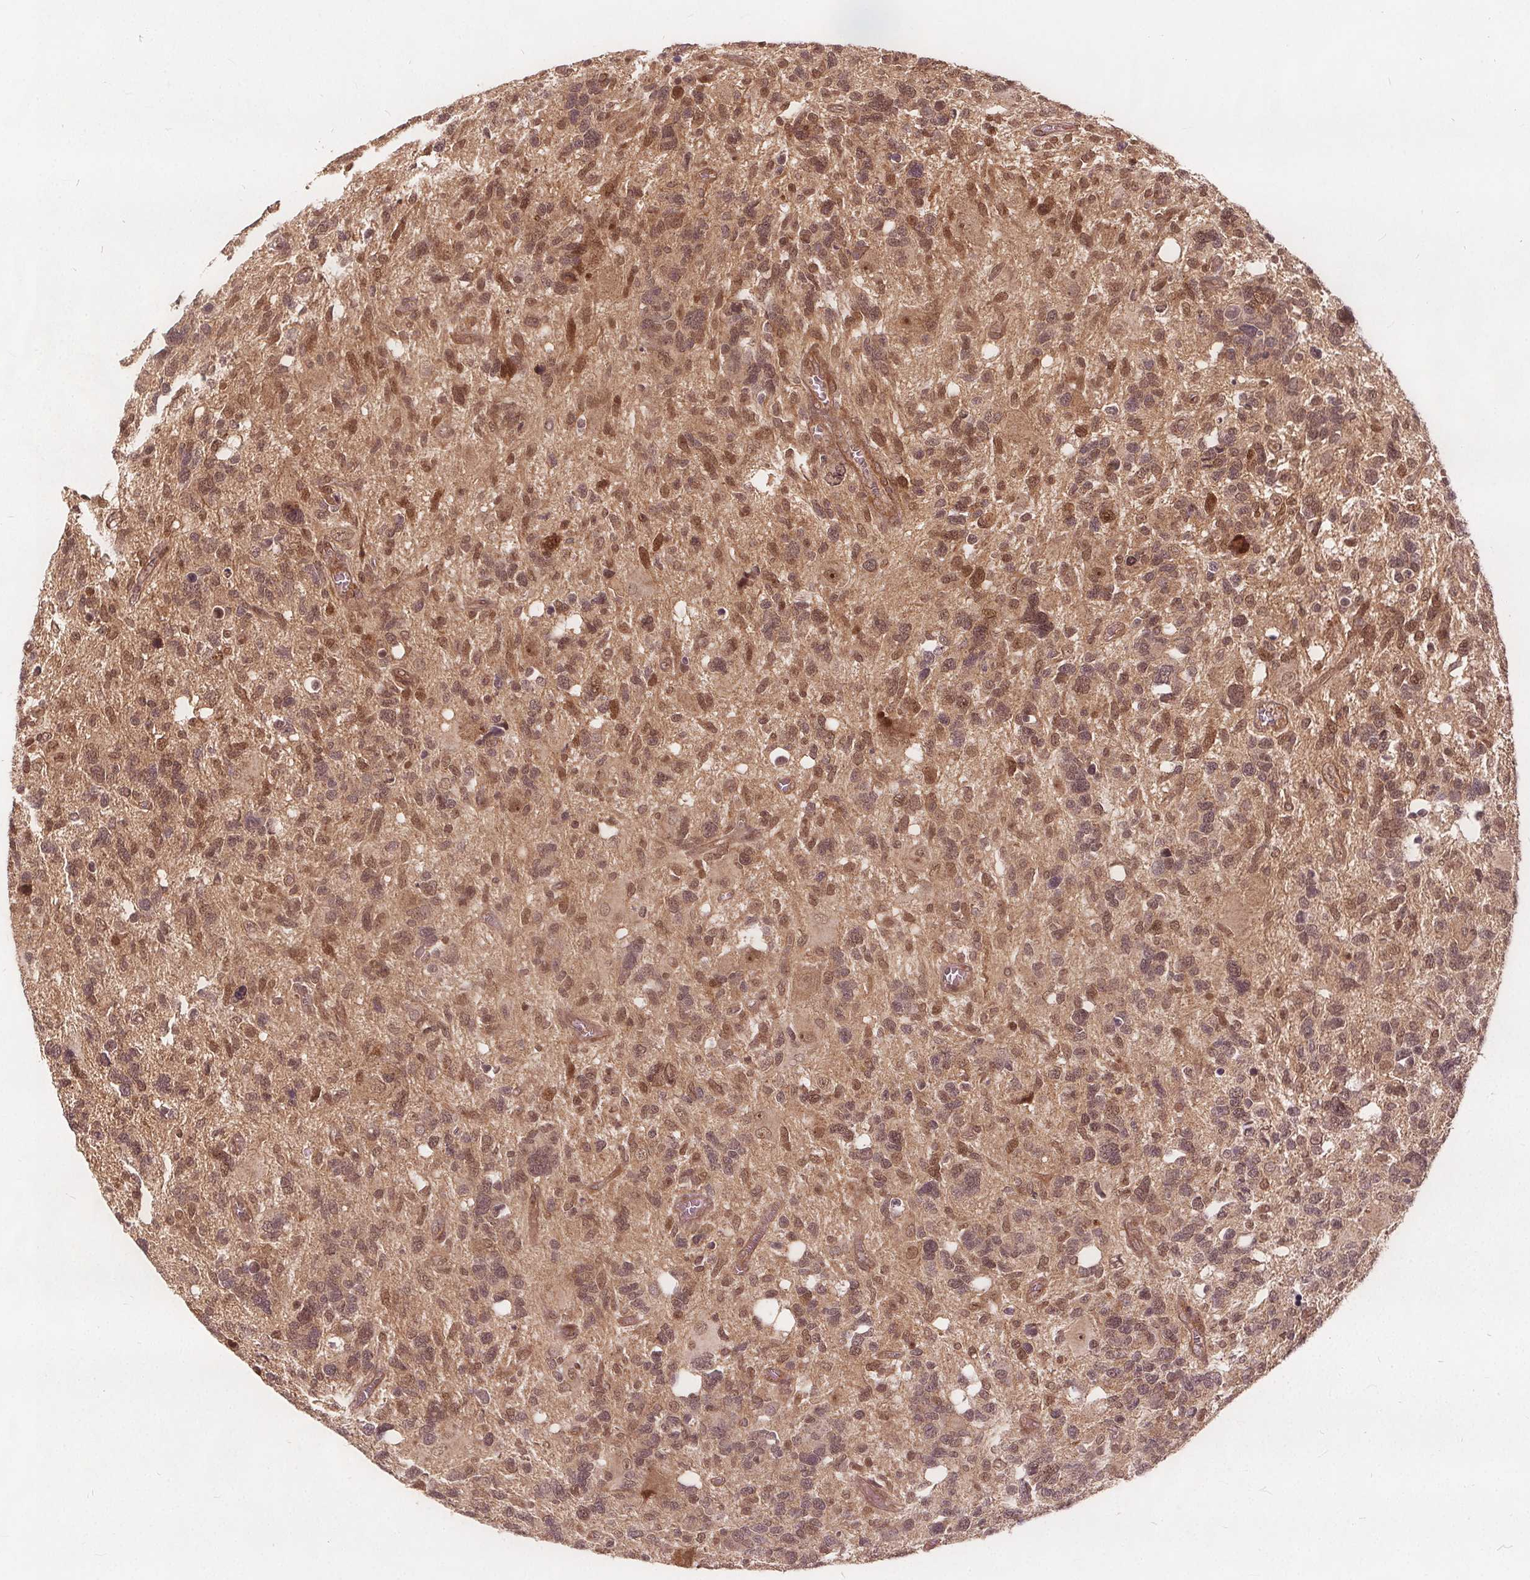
{"staining": {"intensity": "moderate", "quantity": ">75%", "location": "nuclear"}, "tissue": "glioma", "cell_type": "Tumor cells", "image_type": "cancer", "snomed": [{"axis": "morphology", "description": "Glioma, malignant, High grade"}, {"axis": "topography", "description": "Brain"}], "caption": "Protein expression analysis of human glioma reveals moderate nuclear expression in about >75% of tumor cells.", "gene": "PPP1CB", "patient": {"sex": "male", "age": 49}}